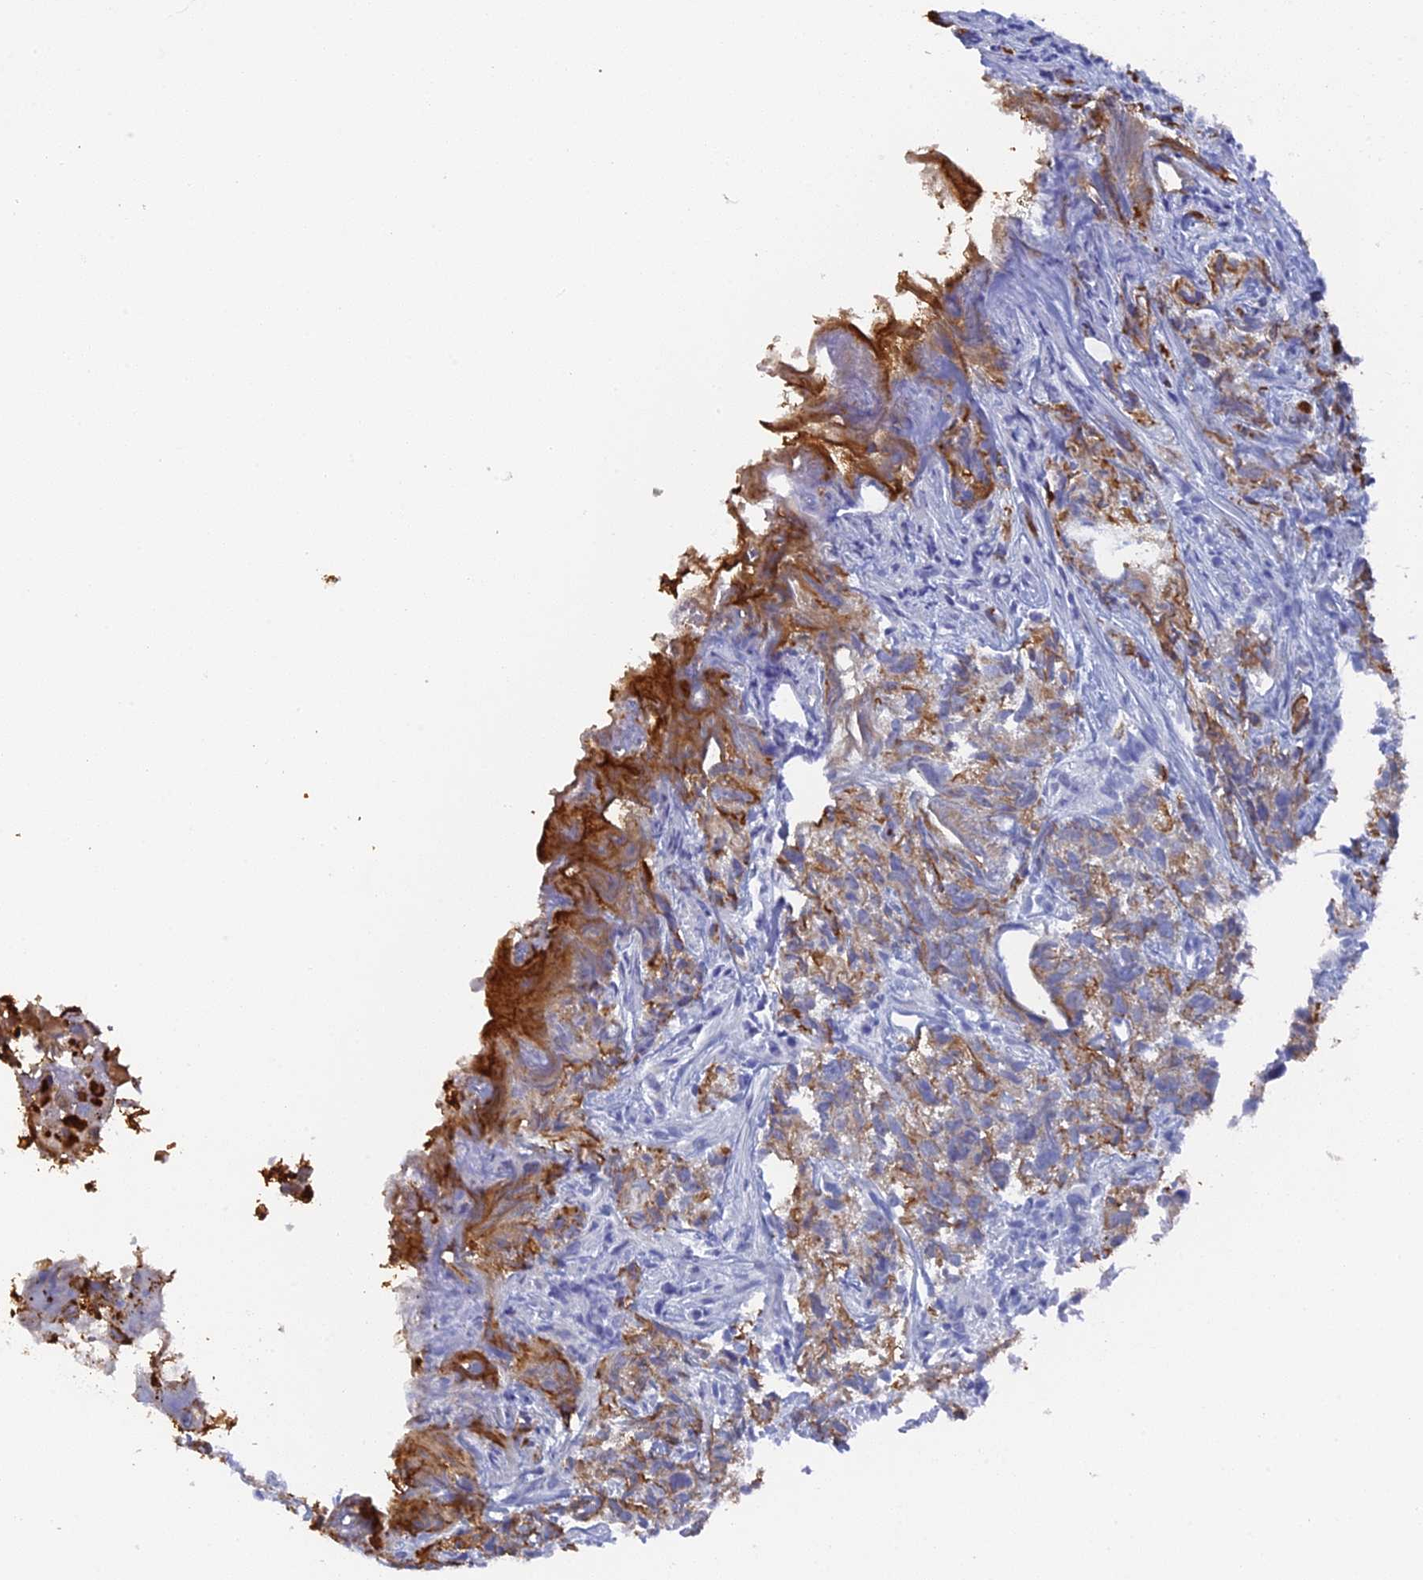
{"staining": {"intensity": "strong", "quantity": ">75%", "location": "cytoplasmic/membranous"}, "tissue": "urothelial cancer", "cell_type": "Tumor cells", "image_type": "cancer", "snomed": [{"axis": "morphology", "description": "Urothelial carcinoma, High grade"}, {"axis": "topography", "description": "Urinary bladder"}], "caption": "A micrograph of urothelial cancer stained for a protein demonstrates strong cytoplasmic/membranous brown staining in tumor cells.", "gene": "SRFBP1", "patient": {"sex": "female", "age": 75}}